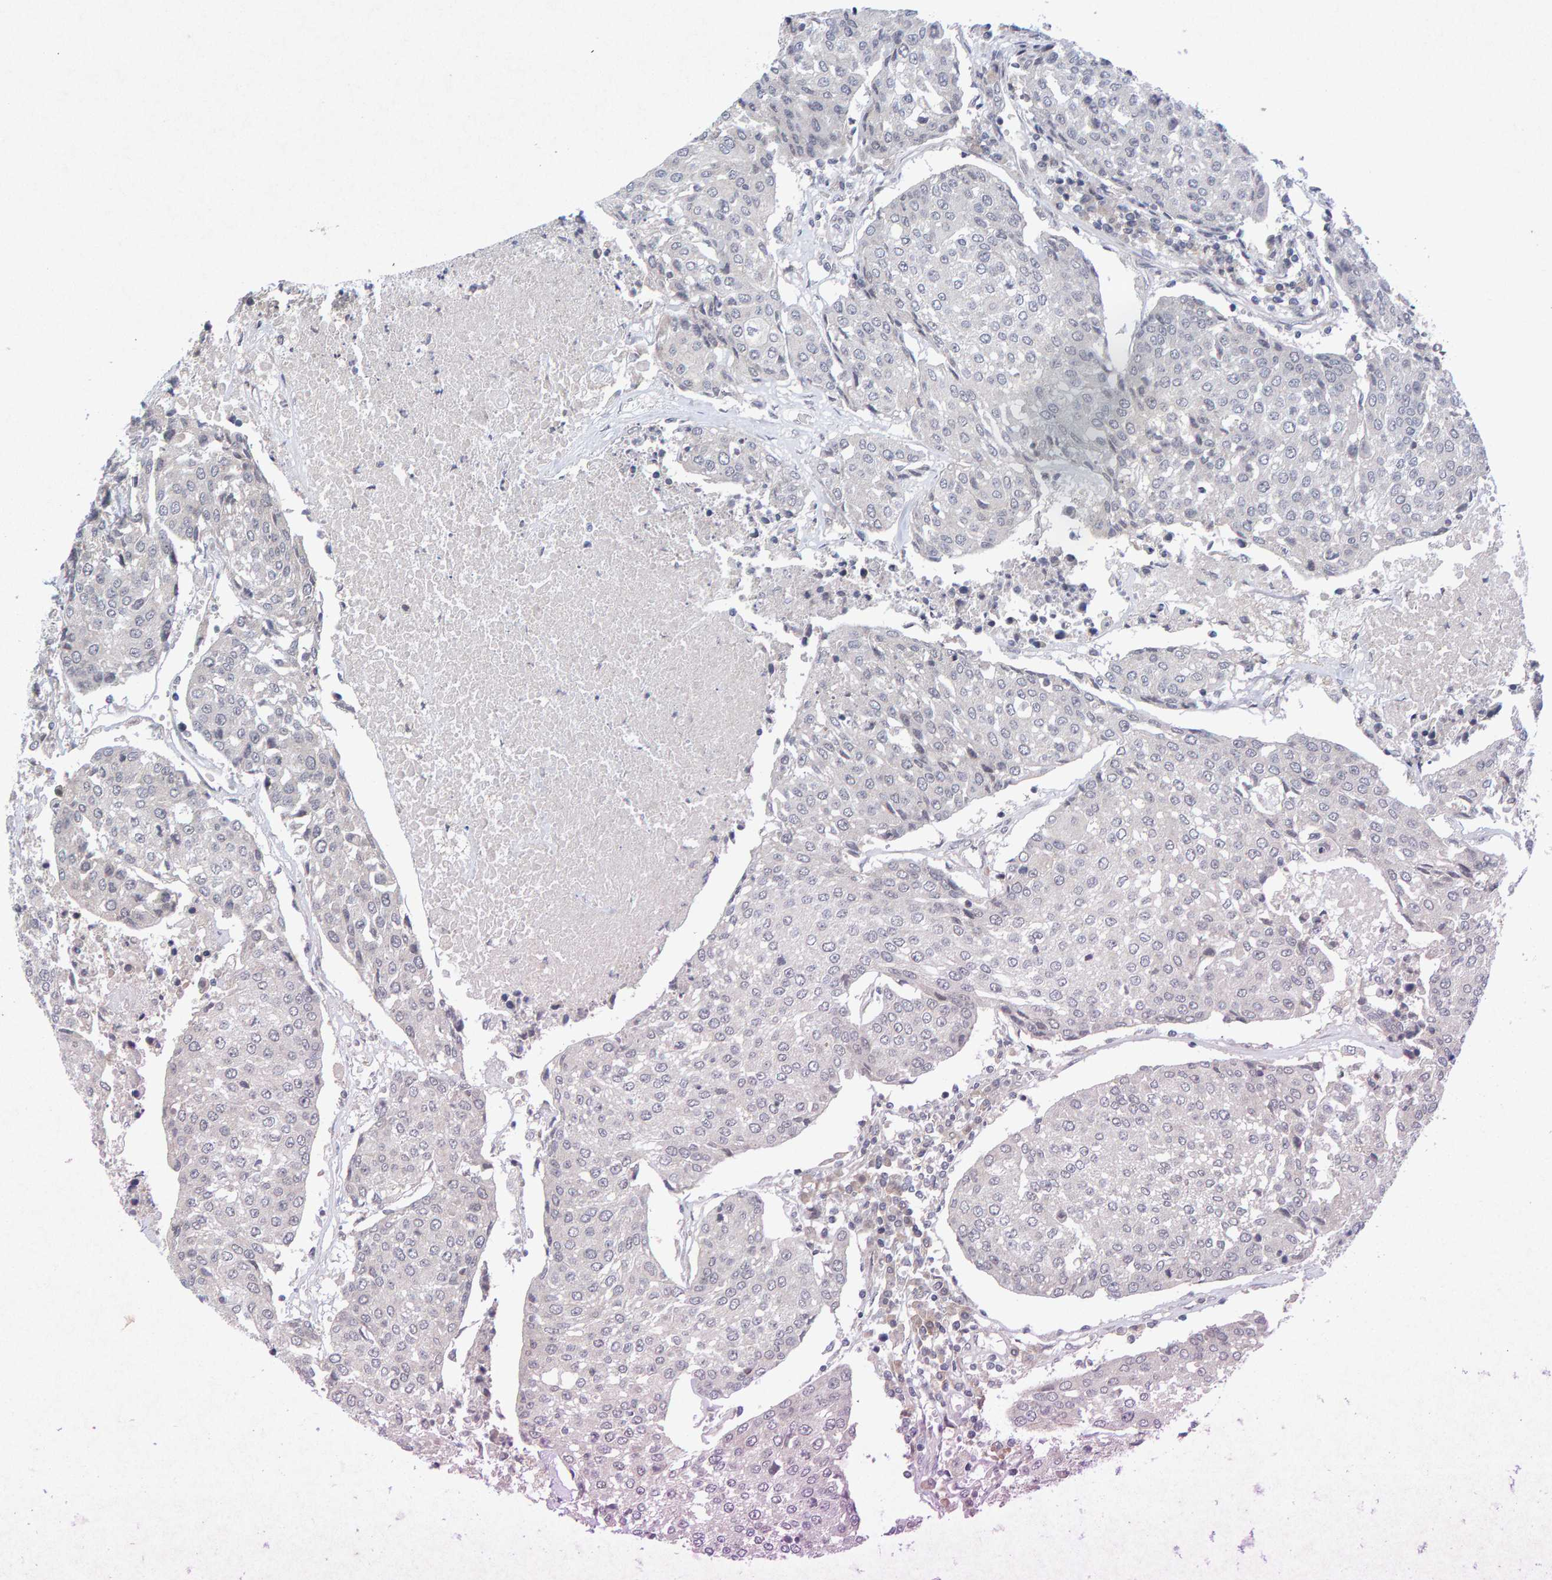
{"staining": {"intensity": "negative", "quantity": "none", "location": "none"}, "tissue": "urothelial cancer", "cell_type": "Tumor cells", "image_type": "cancer", "snomed": [{"axis": "morphology", "description": "Urothelial carcinoma, High grade"}, {"axis": "topography", "description": "Urinary bladder"}], "caption": "A photomicrograph of human high-grade urothelial carcinoma is negative for staining in tumor cells. (DAB immunohistochemistry with hematoxylin counter stain).", "gene": "CDH2", "patient": {"sex": "female", "age": 85}}